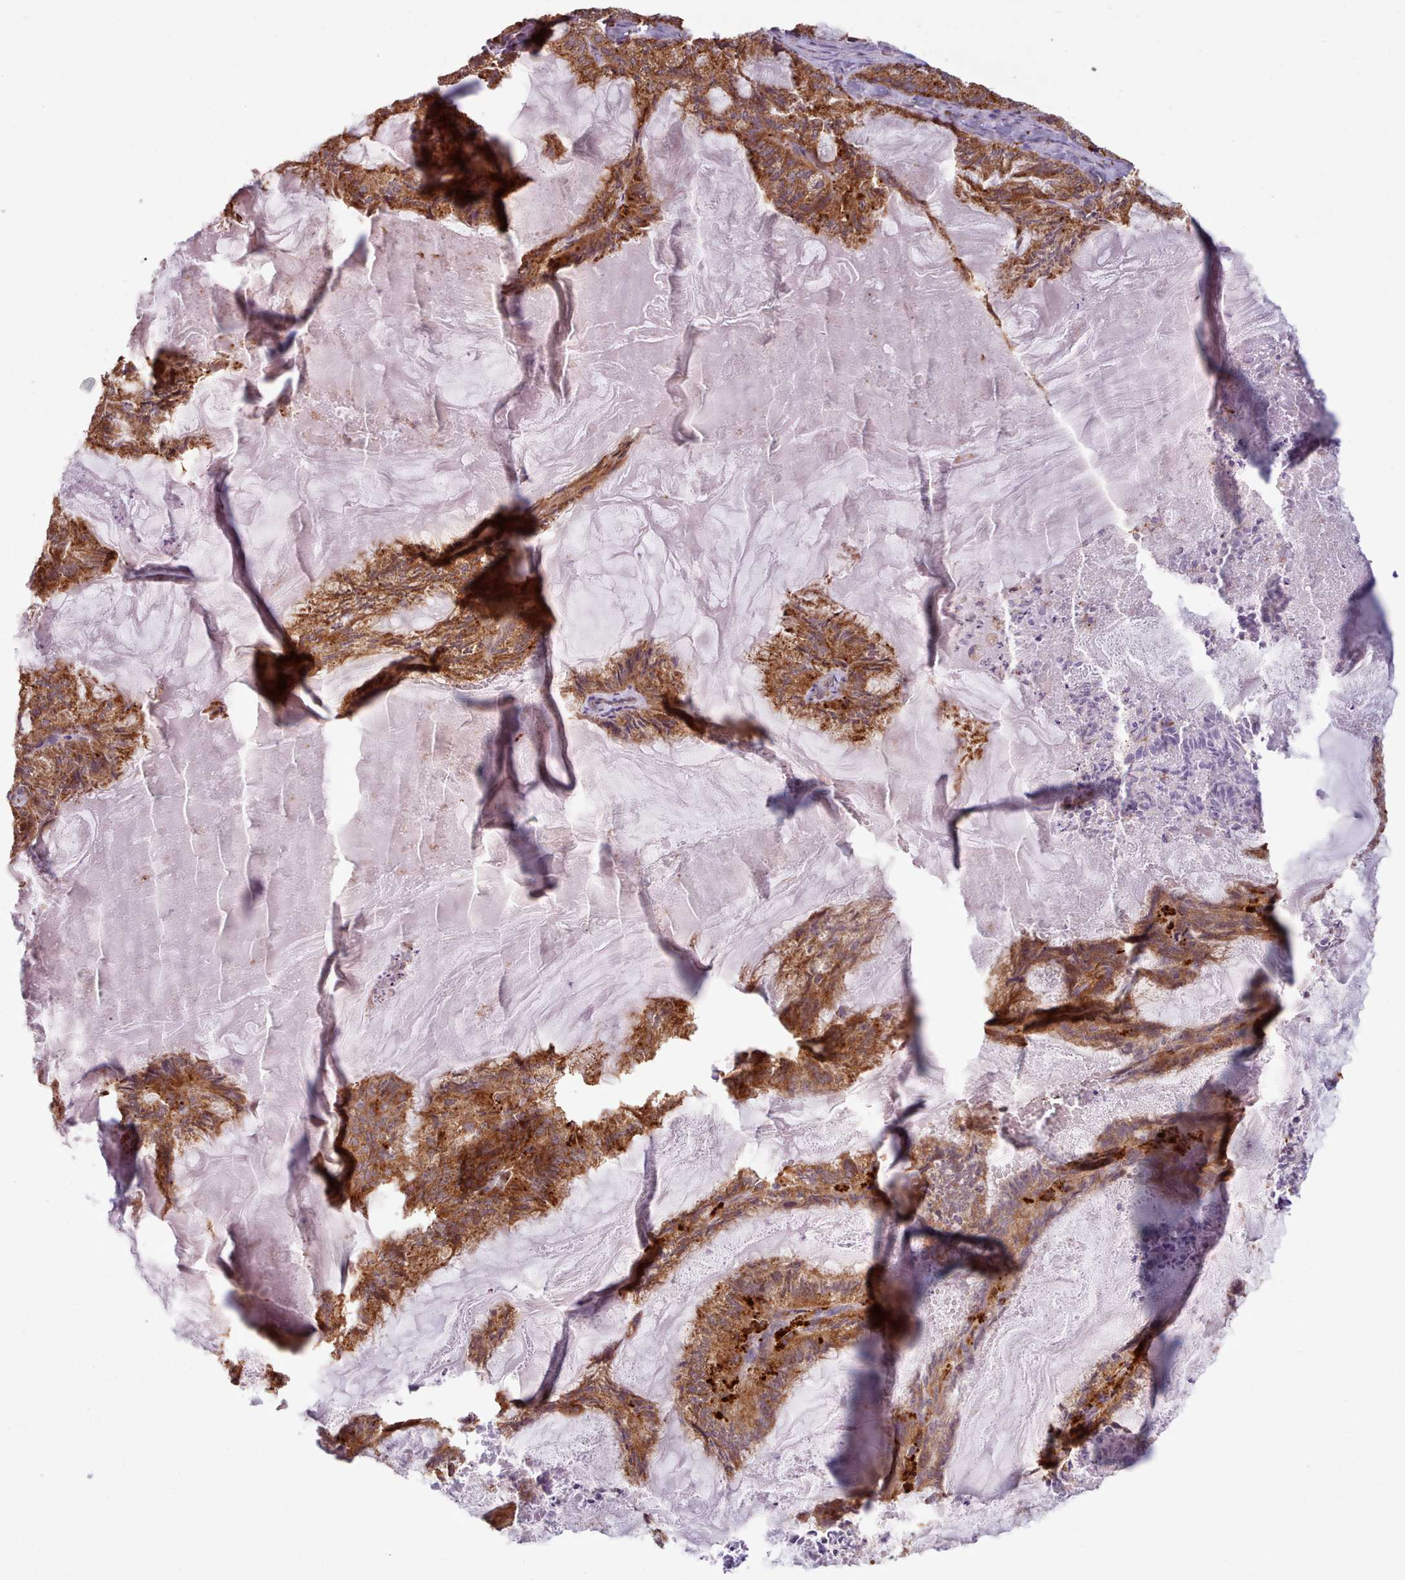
{"staining": {"intensity": "strong", "quantity": ">75%", "location": "cytoplasmic/membranous"}, "tissue": "endometrial cancer", "cell_type": "Tumor cells", "image_type": "cancer", "snomed": [{"axis": "morphology", "description": "Adenocarcinoma, NOS"}, {"axis": "topography", "description": "Endometrium"}], "caption": "Immunohistochemistry (IHC) photomicrograph of endometrial cancer (adenocarcinoma) stained for a protein (brown), which demonstrates high levels of strong cytoplasmic/membranous expression in approximately >75% of tumor cells.", "gene": "CRYBG1", "patient": {"sex": "female", "age": 86}}